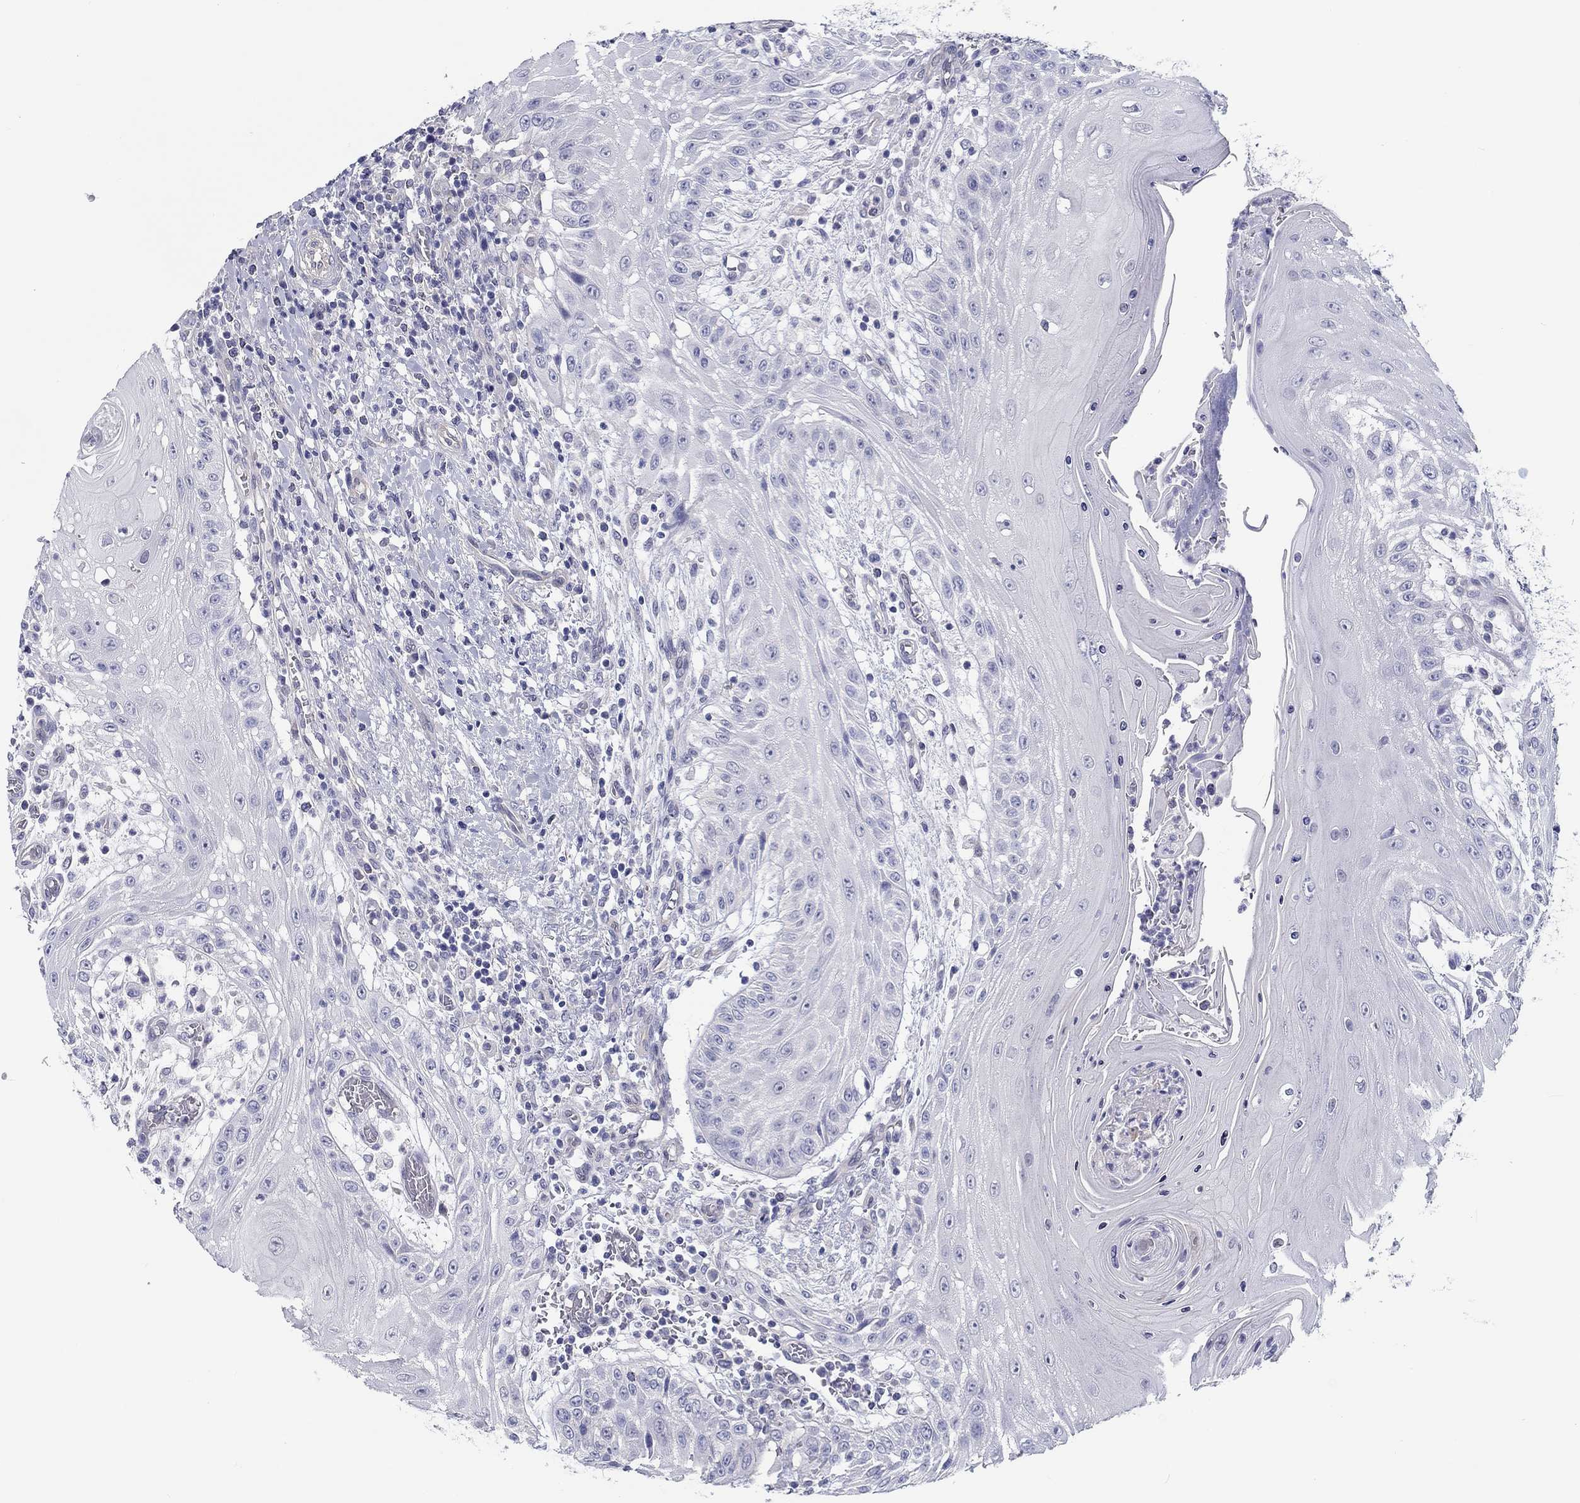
{"staining": {"intensity": "negative", "quantity": "none", "location": "none"}, "tissue": "head and neck cancer", "cell_type": "Tumor cells", "image_type": "cancer", "snomed": [{"axis": "morphology", "description": "Squamous cell carcinoma, NOS"}, {"axis": "topography", "description": "Oral tissue"}, {"axis": "topography", "description": "Head-Neck"}], "caption": "A high-resolution histopathology image shows immunohistochemistry staining of head and neck cancer (squamous cell carcinoma), which demonstrates no significant positivity in tumor cells. Brightfield microscopy of IHC stained with DAB (3,3'-diaminobenzidine) (brown) and hematoxylin (blue), captured at high magnification.", "gene": "CRYGD", "patient": {"sex": "male", "age": 58}}